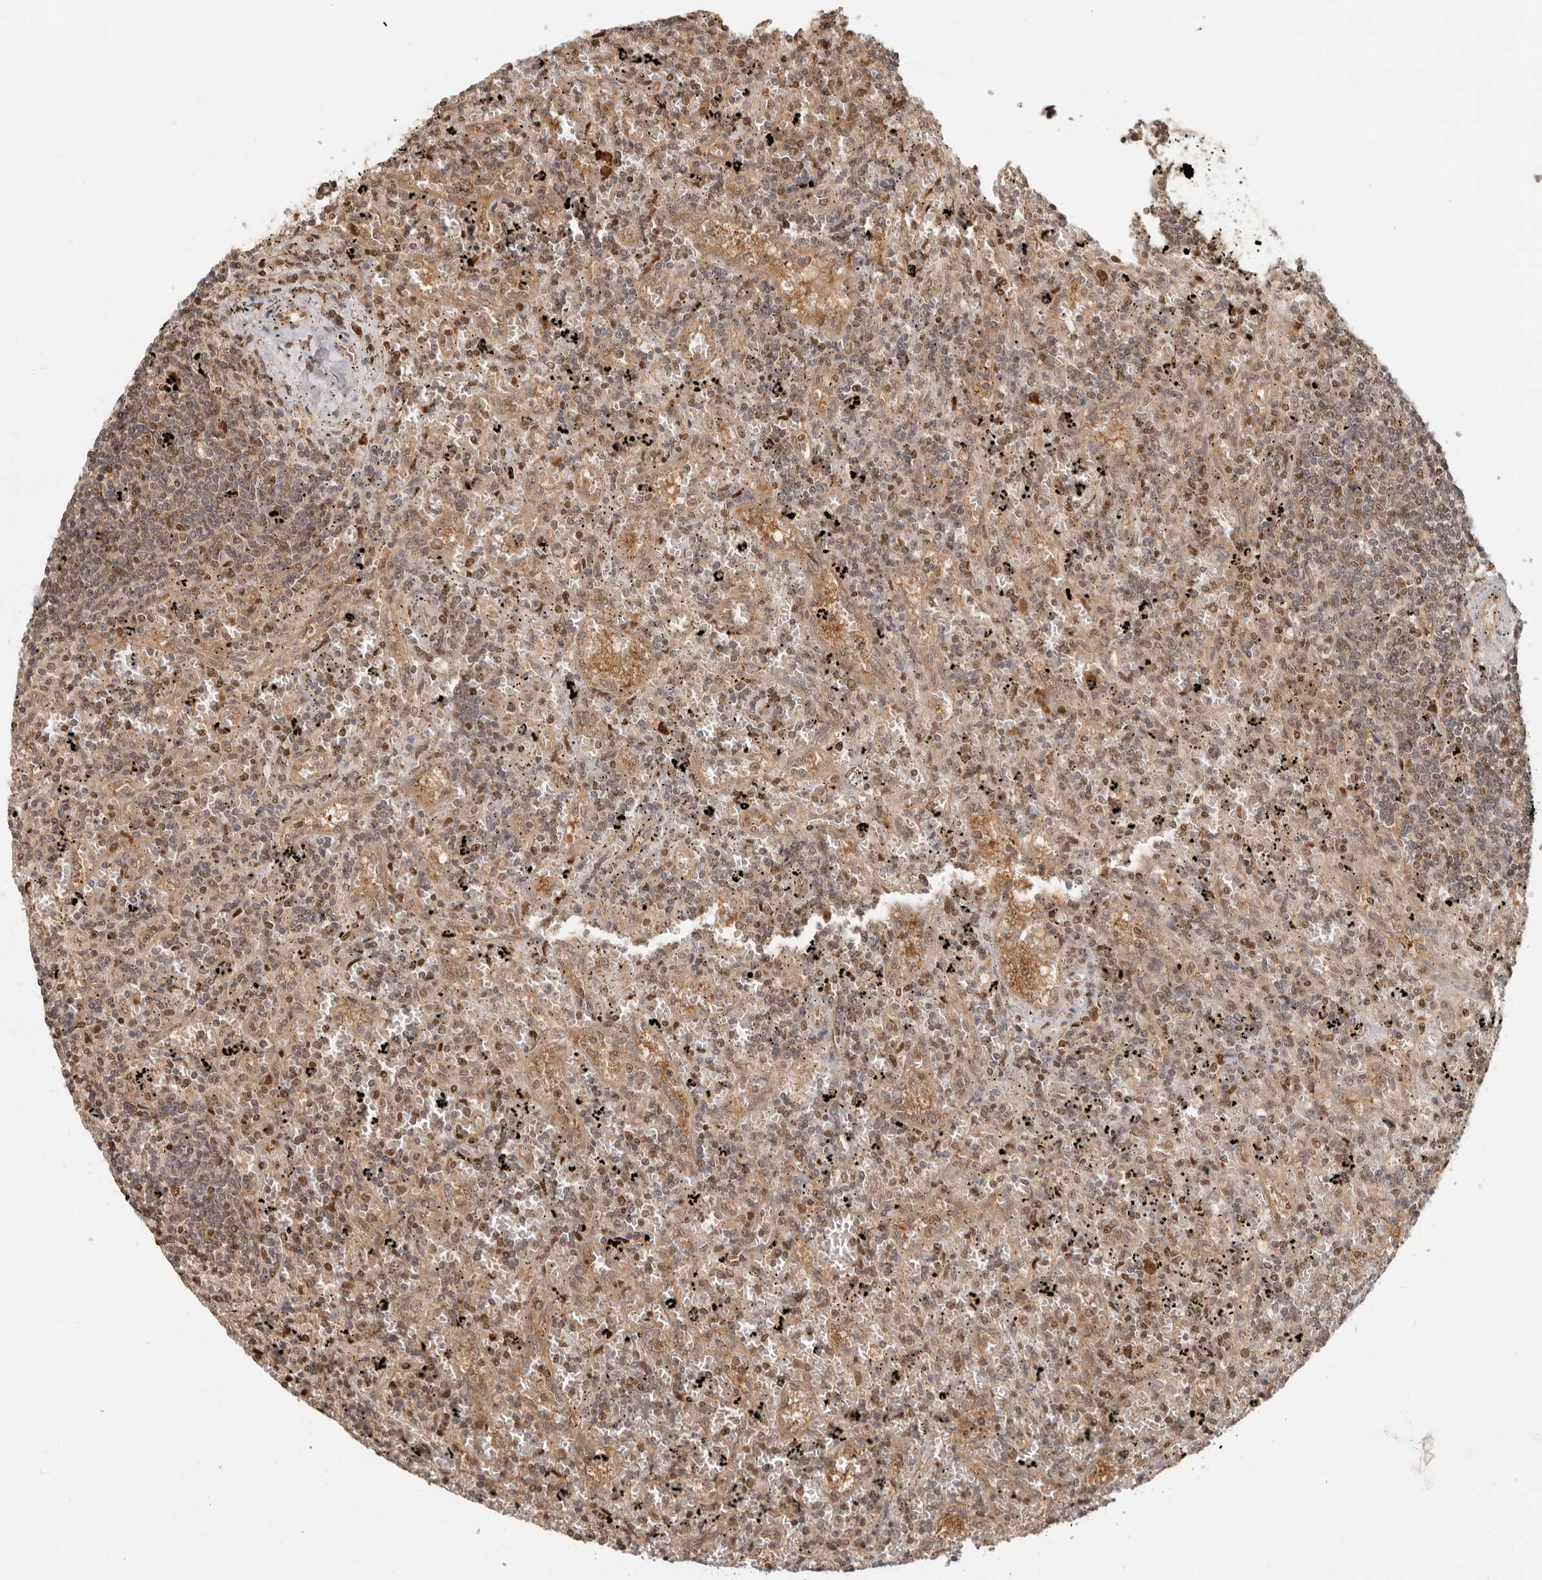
{"staining": {"intensity": "weak", "quantity": "<25%", "location": "cytoplasmic/membranous"}, "tissue": "lymphoma", "cell_type": "Tumor cells", "image_type": "cancer", "snomed": [{"axis": "morphology", "description": "Malignant lymphoma, non-Hodgkin's type, Low grade"}, {"axis": "topography", "description": "Spleen"}], "caption": "An image of human lymphoma is negative for staining in tumor cells.", "gene": "PSMA5", "patient": {"sex": "male", "age": 76}}